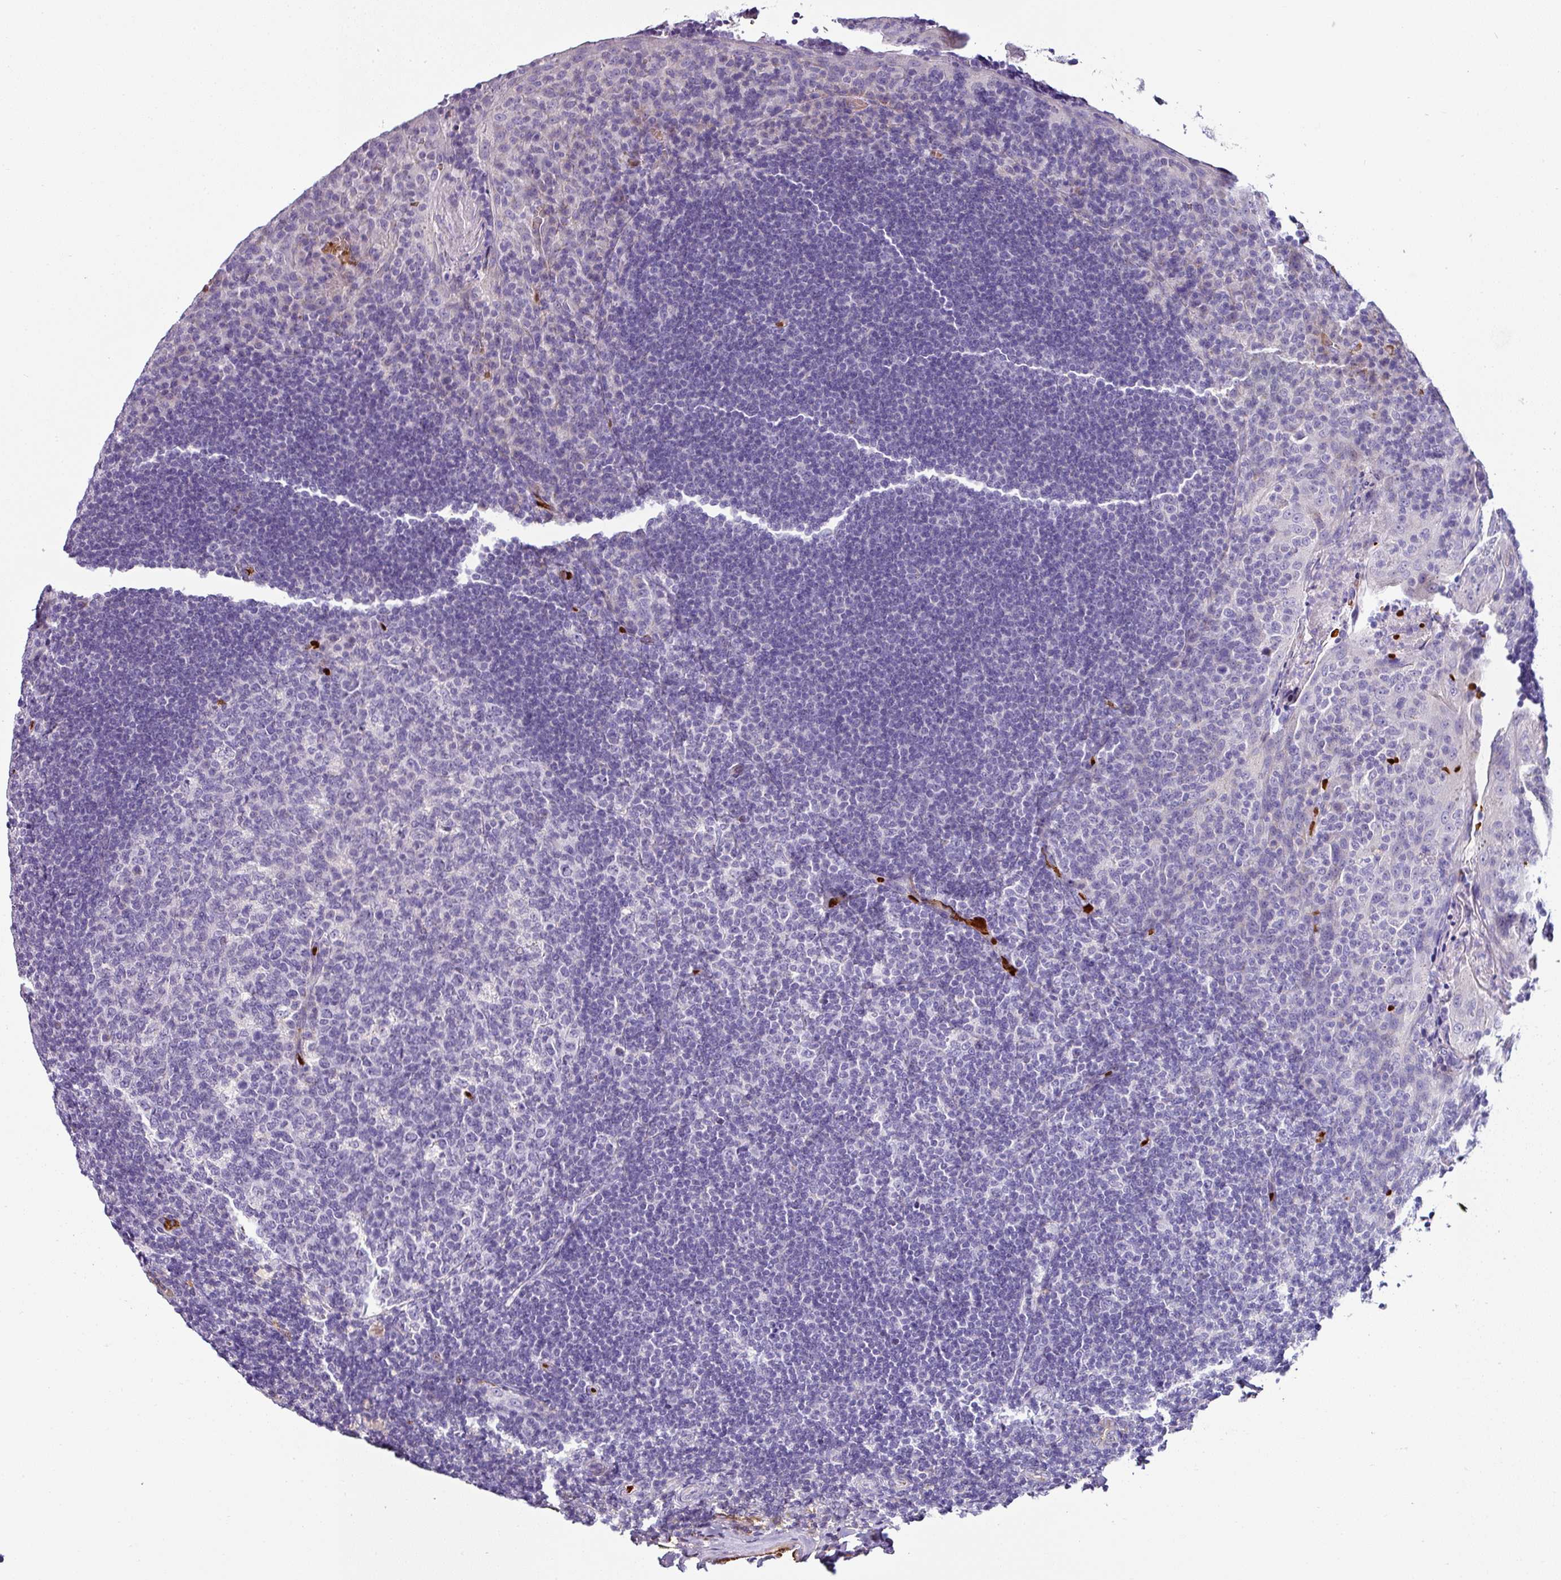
{"staining": {"intensity": "negative", "quantity": "none", "location": "none"}, "tissue": "tonsil", "cell_type": "Germinal center cells", "image_type": "normal", "snomed": [{"axis": "morphology", "description": "Normal tissue, NOS"}, {"axis": "topography", "description": "Tonsil"}], "caption": "DAB (3,3'-diaminobenzidine) immunohistochemical staining of unremarkable tonsil reveals no significant expression in germinal center cells.", "gene": "NAPSA", "patient": {"sex": "male", "age": 17}}